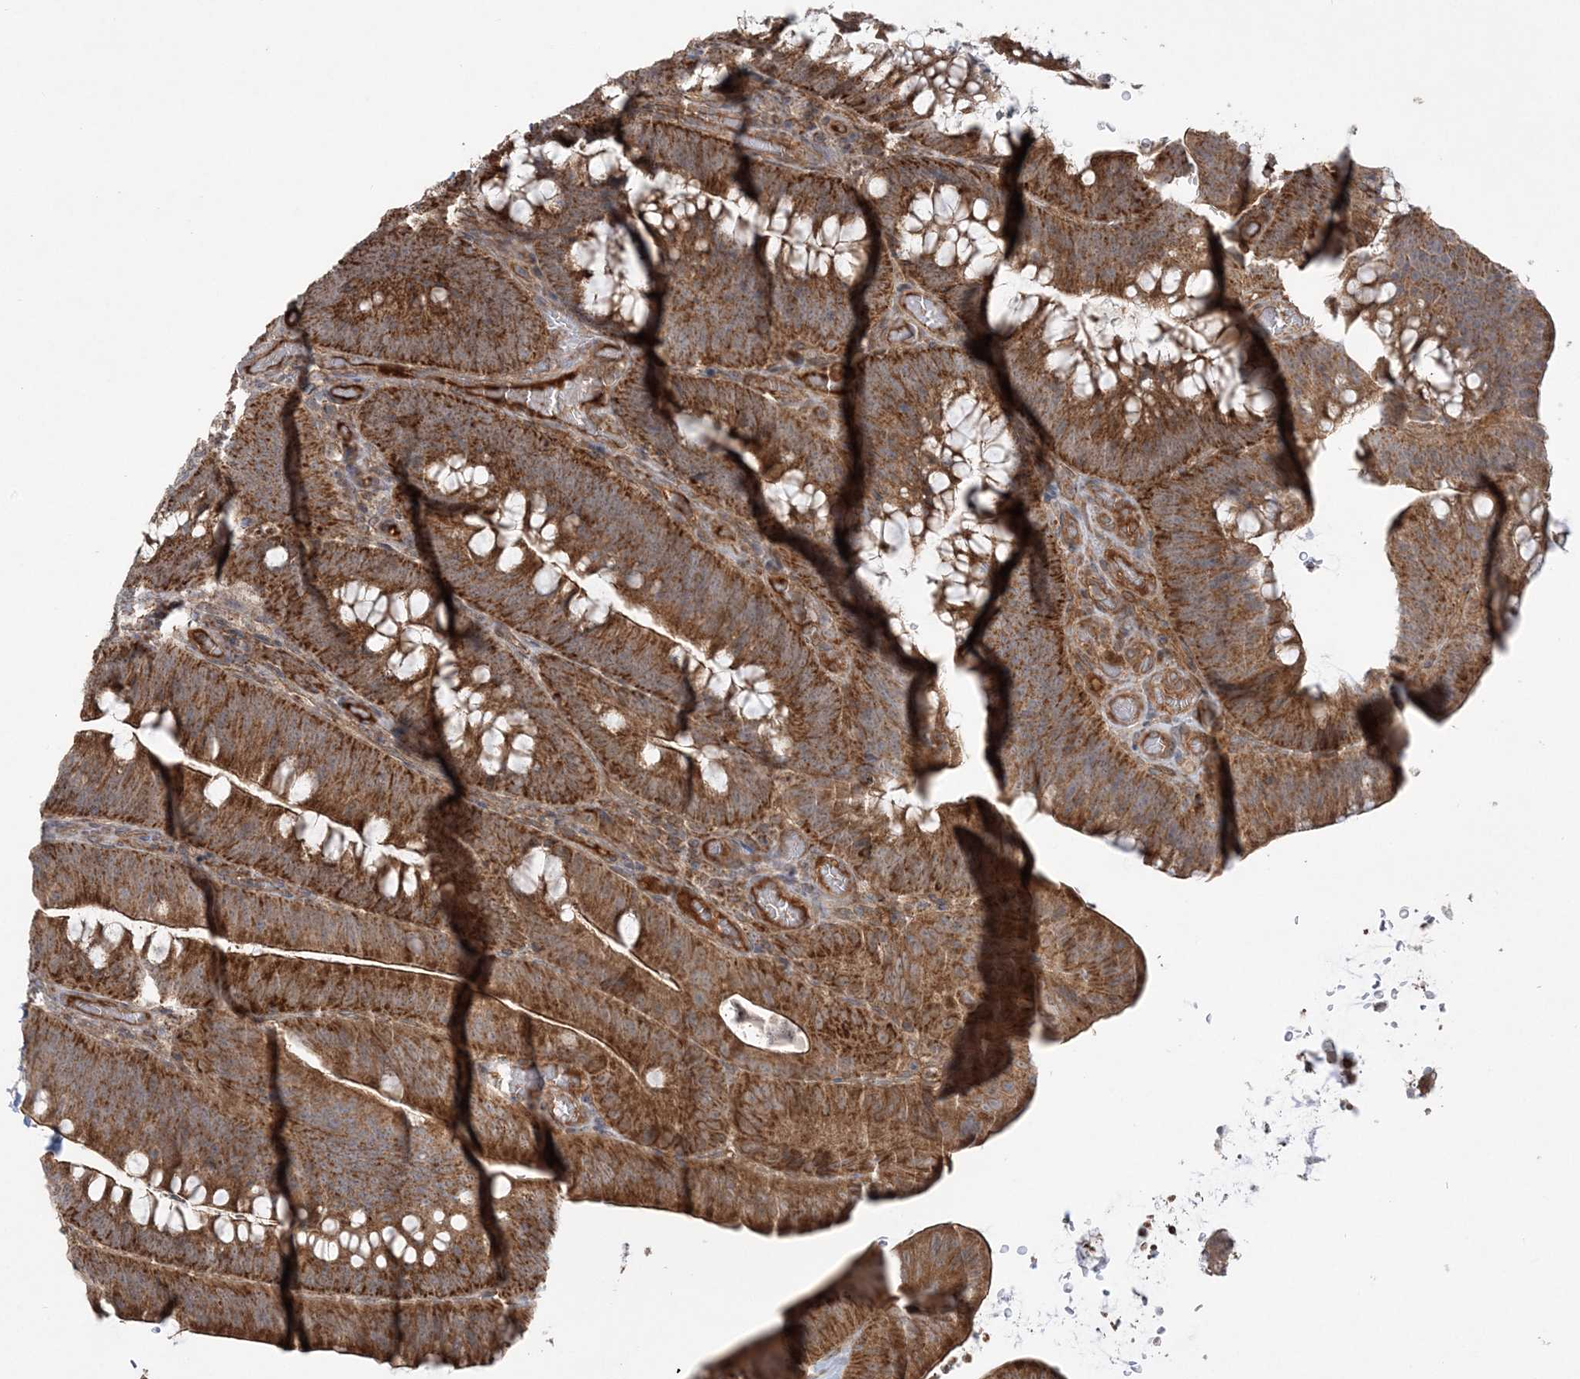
{"staining": {"intensity": "strong", "quantity": ">75%", "location": "cytoplasmic/membranous"}, "tissue": "colorectal cancer", "cell_type": "Tumor cells", "image_type": "cancer", "snomed": [{"axis": "morphology", "description": "Normal tissue, NOS"}, {"axis": "topography", "description": "Colon"}], "caption": "Protein staining by IHC reveals strong cytoplasmic/membranous staining in about >75% of tumor cells in colorectal cancer.", "gene": "SCLT1", "patient": {"sex": "female", "age": 82}}